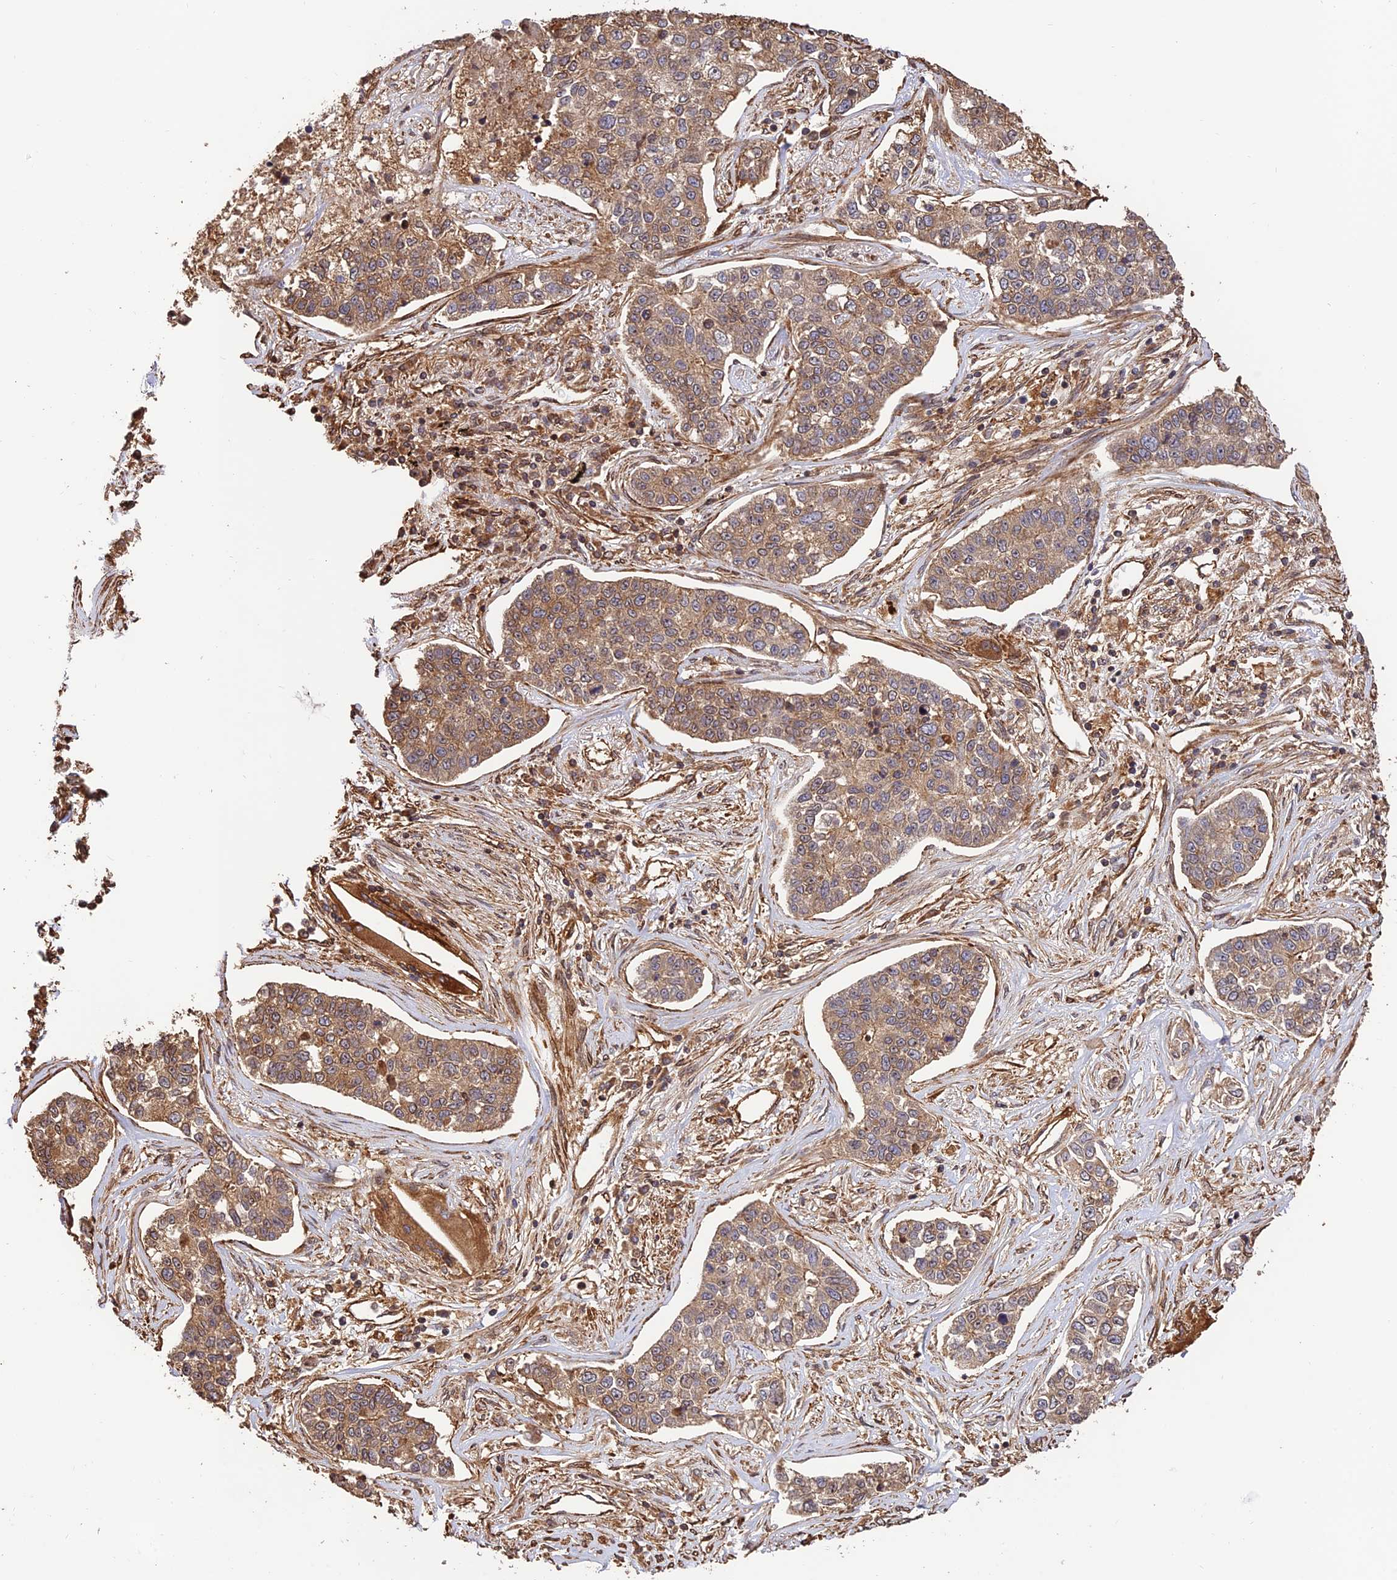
{"staining": {"intensity": "moderate", "quantity": ">75%", "location": "cytoplasmic/membranous"}, "tissue": "lung cancer", "cell_type": "Tumor cells", "image_type": "cancer", "snomed": [{"axis": "morphology", "description": "Adenocarcinoma, NOS"}, {"axis": "topography", "description": "Lung"}], "caption": "Adenocarcinoma (lung) stained for a protein (brown) demonstrates moderate cytoplasmic/membranous positive staining in about >75% of tumor cells.", "gene": "CREBL2", "patient": {"sex": "male", "age": 49}}